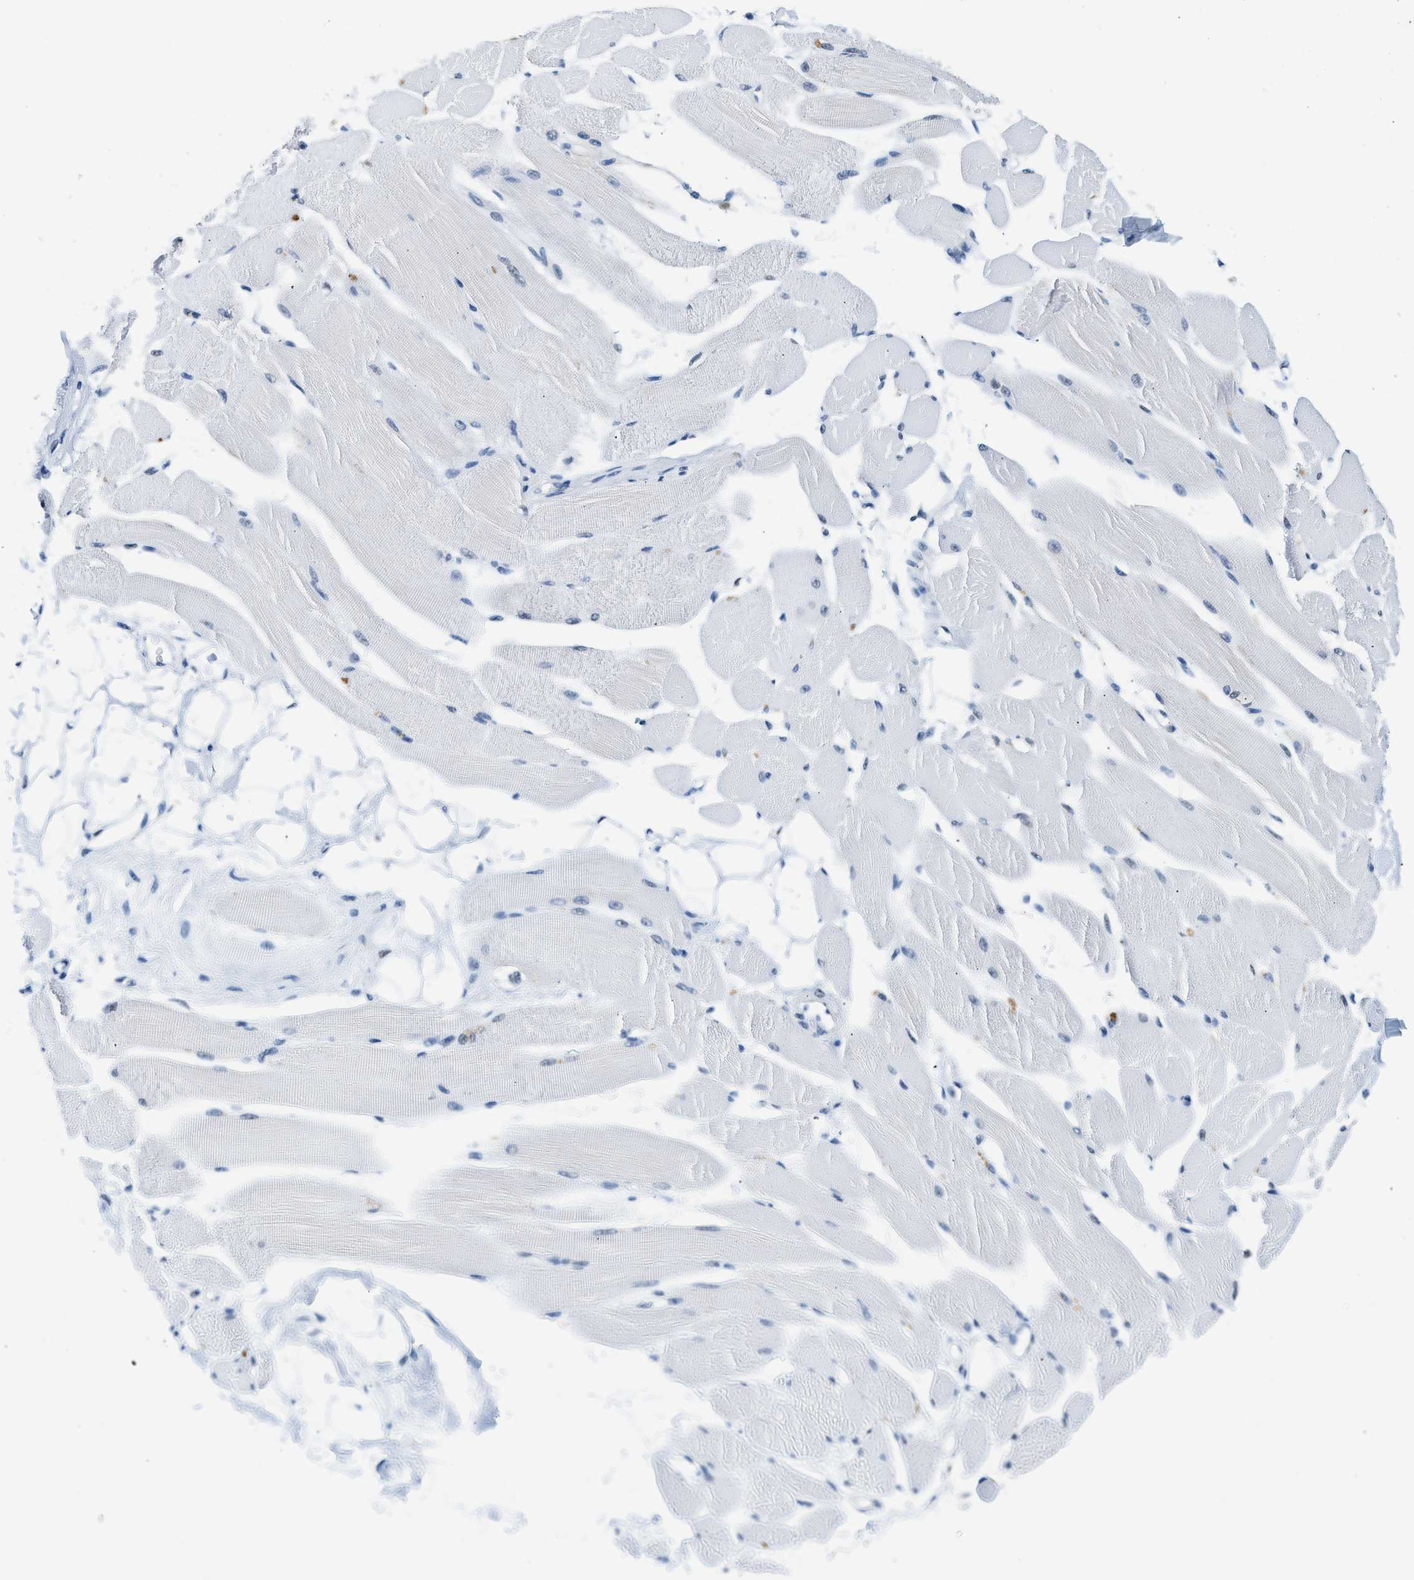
{"staining": {"intensity": "weak", "quantity": "25%-75%", "location": "nuclear"}, "tissue": "skeletal muscle", "cell_type": "Myocytes", "image_type": "normal", "snomed": [{"axis": "morphology", "description": "Normal tissue, NOS"}, {"axis": "topography", "description": "Skeletal muscle"}, {"axis": "topography", "description": "Peripheral nerve tissue"}], "caption": "This micrograph shows benign skeletal muscle stained with IHC to label a protein in brown. The nuclear of myocytes show weak positivity for the protein. Nuclei are counter-stained blue.", "gene": "ALX1", "patient": {"sex": "female", "age": 84}}